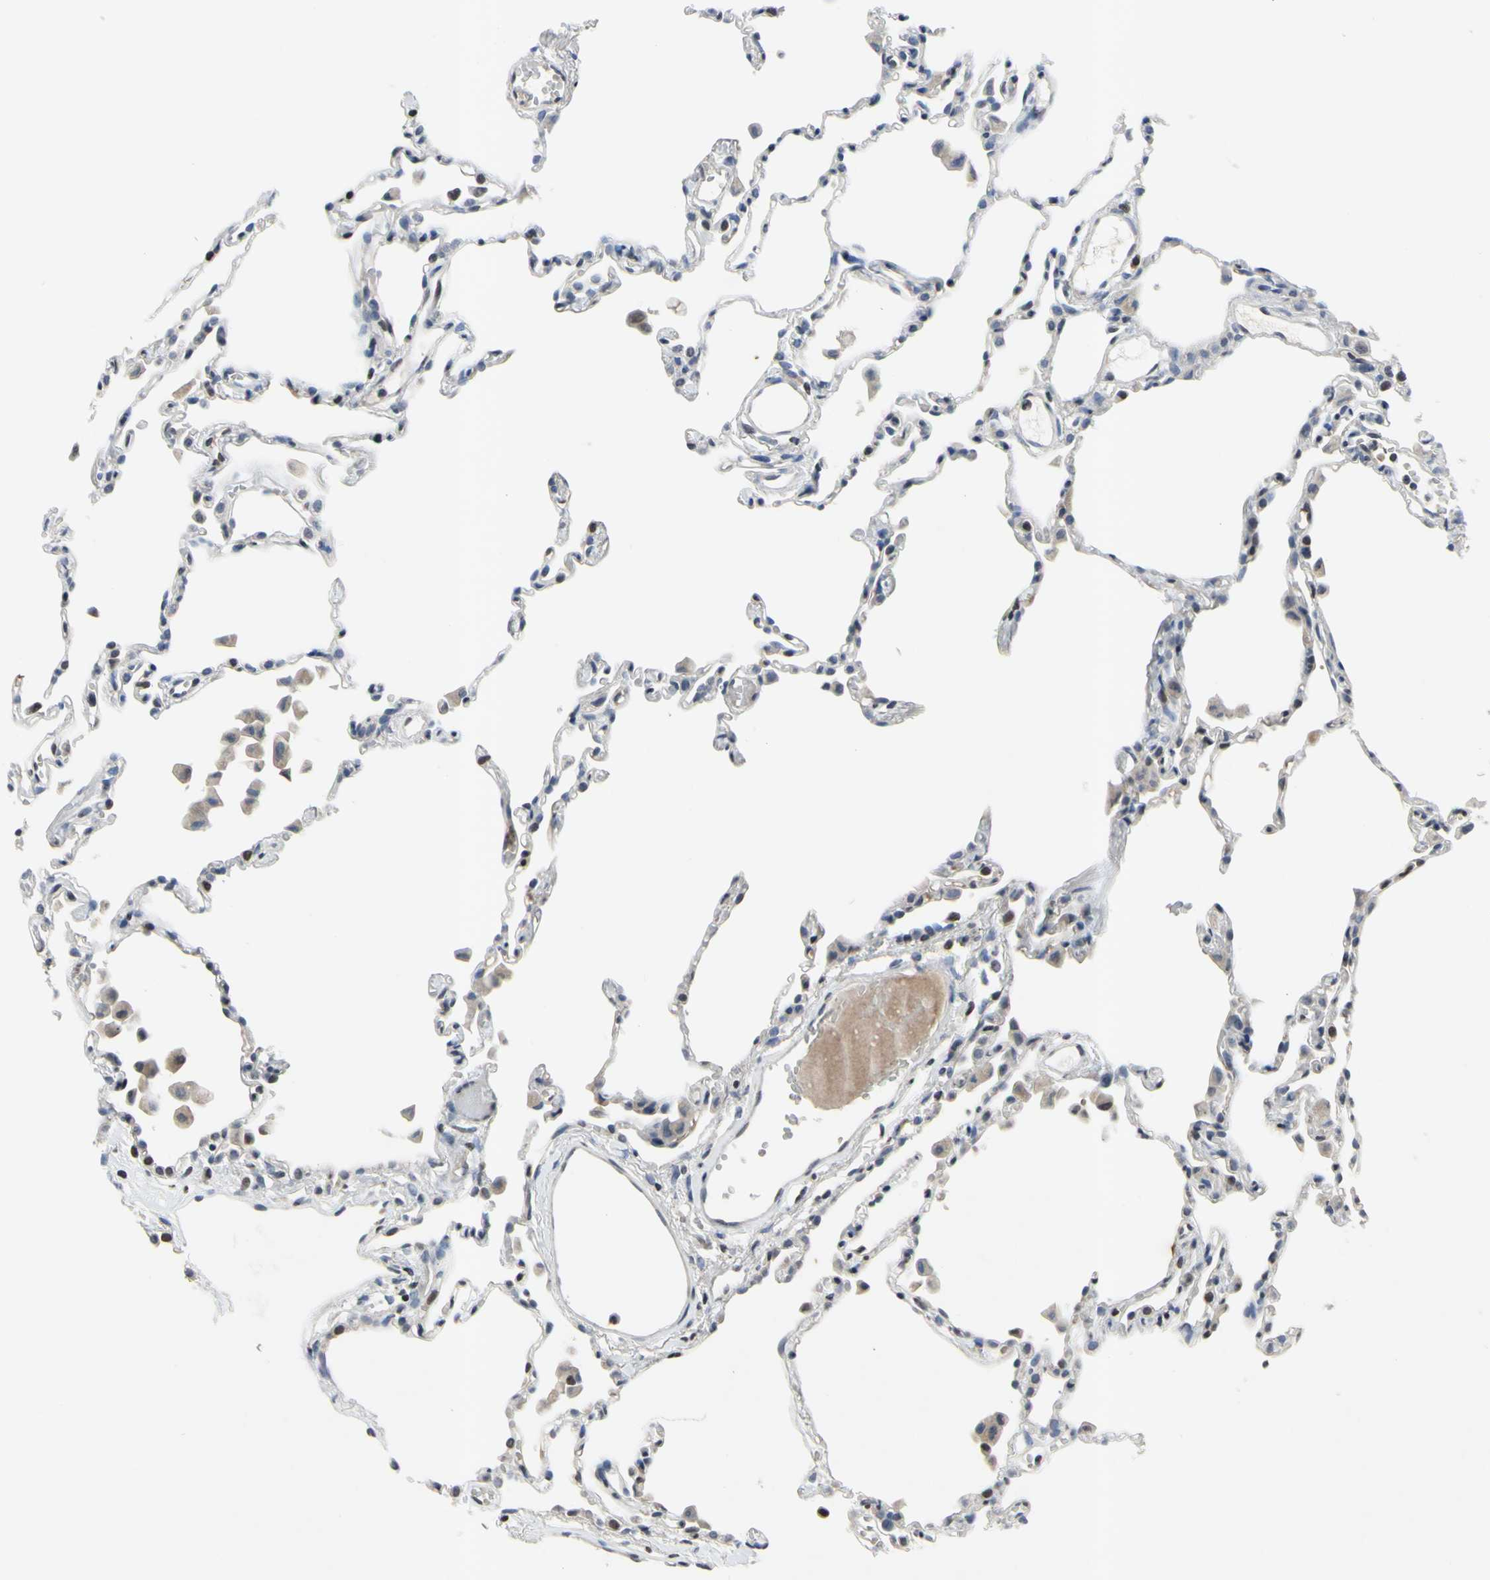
{"staining": {"intensity": "moderate", "quantity": "<25%", "location": "nuclear"}, "tissue": "lung", "cell_type": "Alveolar cells", "image_type": "normal", "snomed": [{"axis": "morphology", "description": "Normal tissue, NOS"}, {"axis": "topography", "description": "Lung"}], "caption": "A brown stain labels moderate nuclear expression of a protein in alveolar cells of normal lung. (Brightfield microscopy of DAB IHC at high magnification).", "gene": "ARG1", "patient": {"sex": "female", "age": 49}}